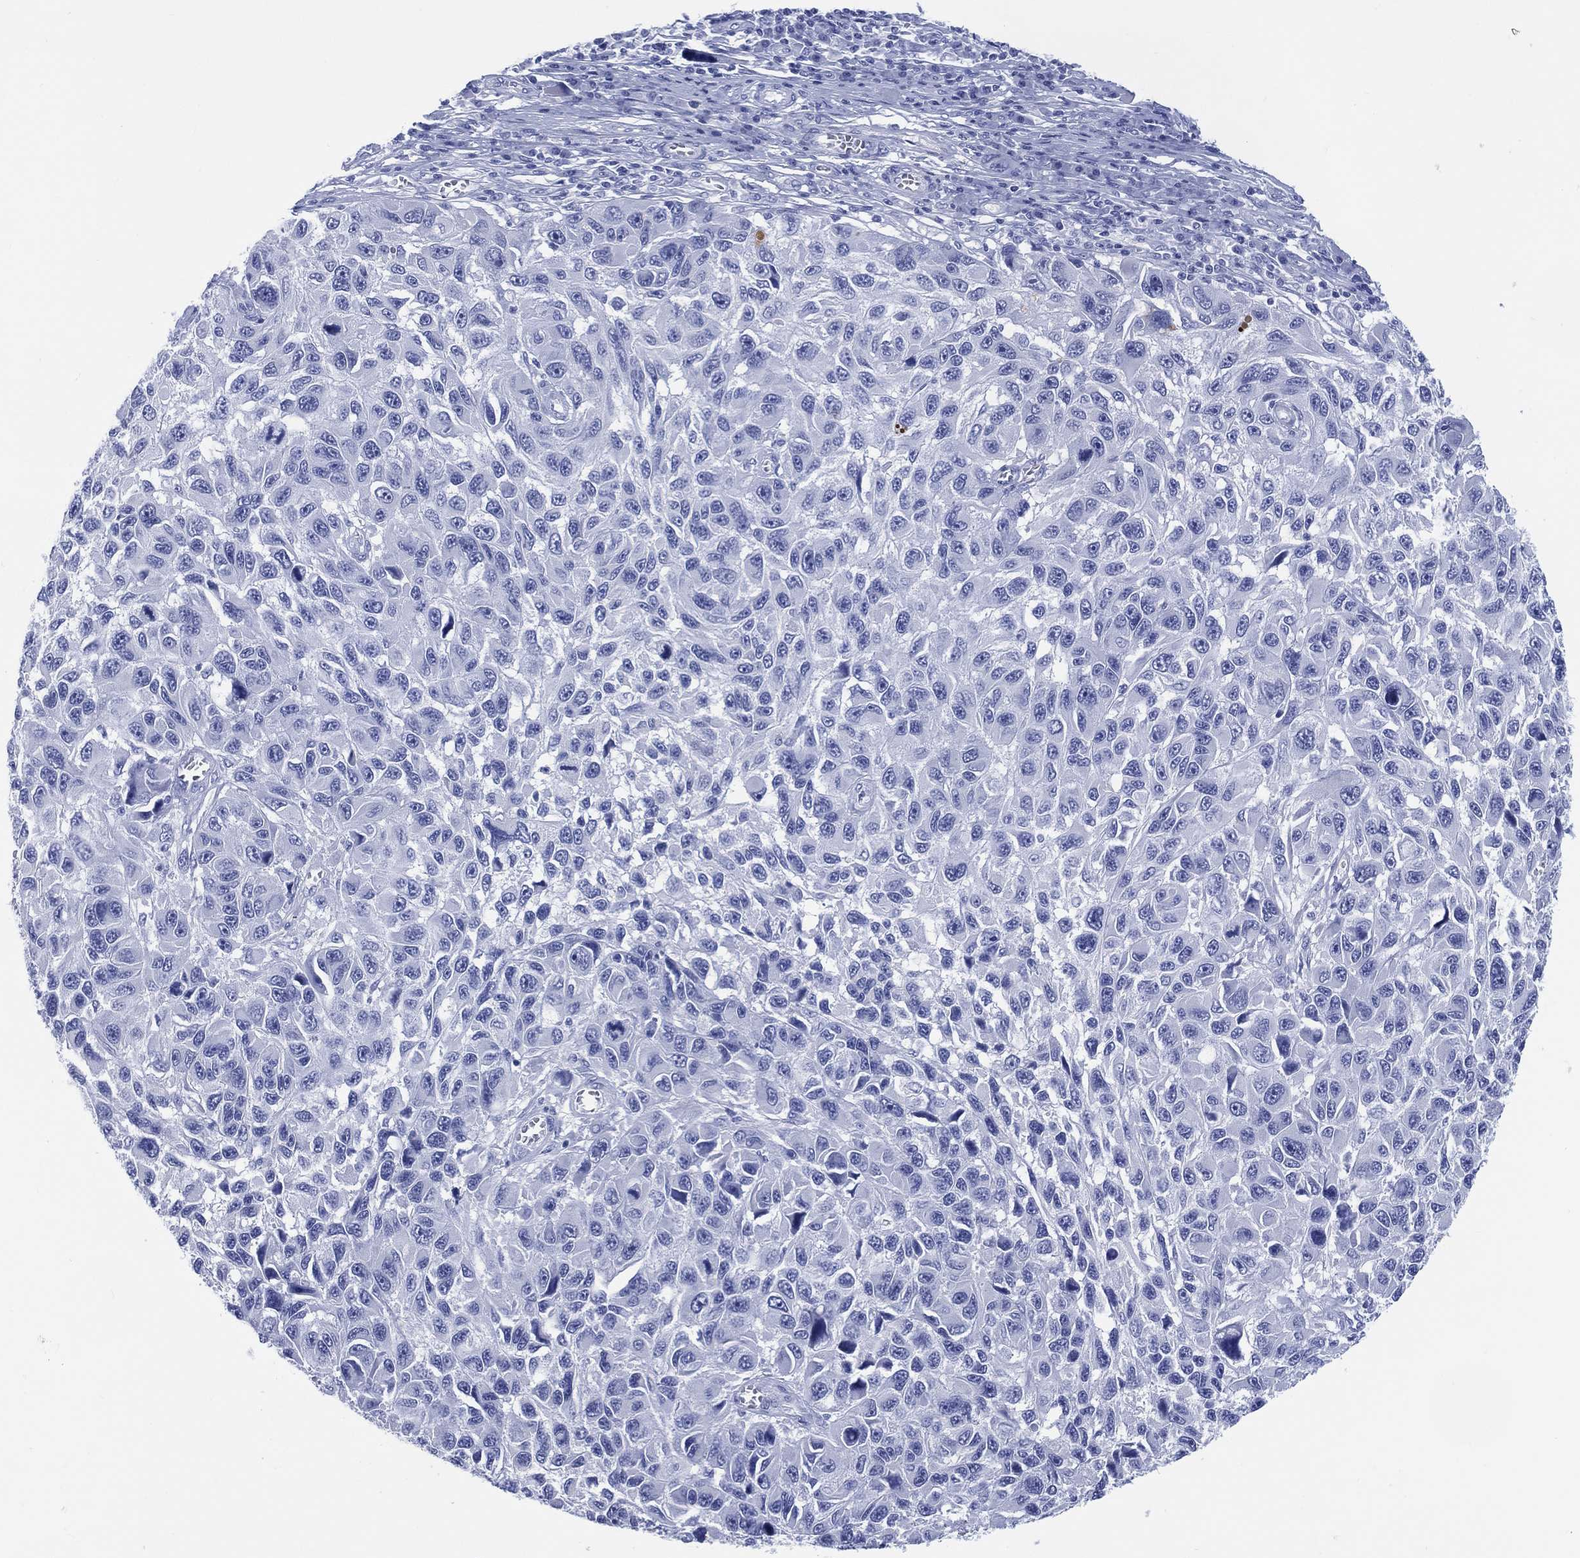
{"staining": {"intensity": "negative", "quantity": "none", "location": "none"}, "tissue": "melanoma", "cell_type": "Tumor cells", "image_type": "cancer", "snomed": [{"axis": "morphology", "description": "Malignant melanoma, NOS"}, {"axis": "topography", "description": "Skin"}], "caption": "Immunohistochemical staining of malignant melanoma reveals no significant positivity in tumor cells. (Brightfield microscopy of DAB immunohistochemistry (IHC) at high magnification).", "gene": "LRRD1", "patient": {"sex": "male", "age": 53}}